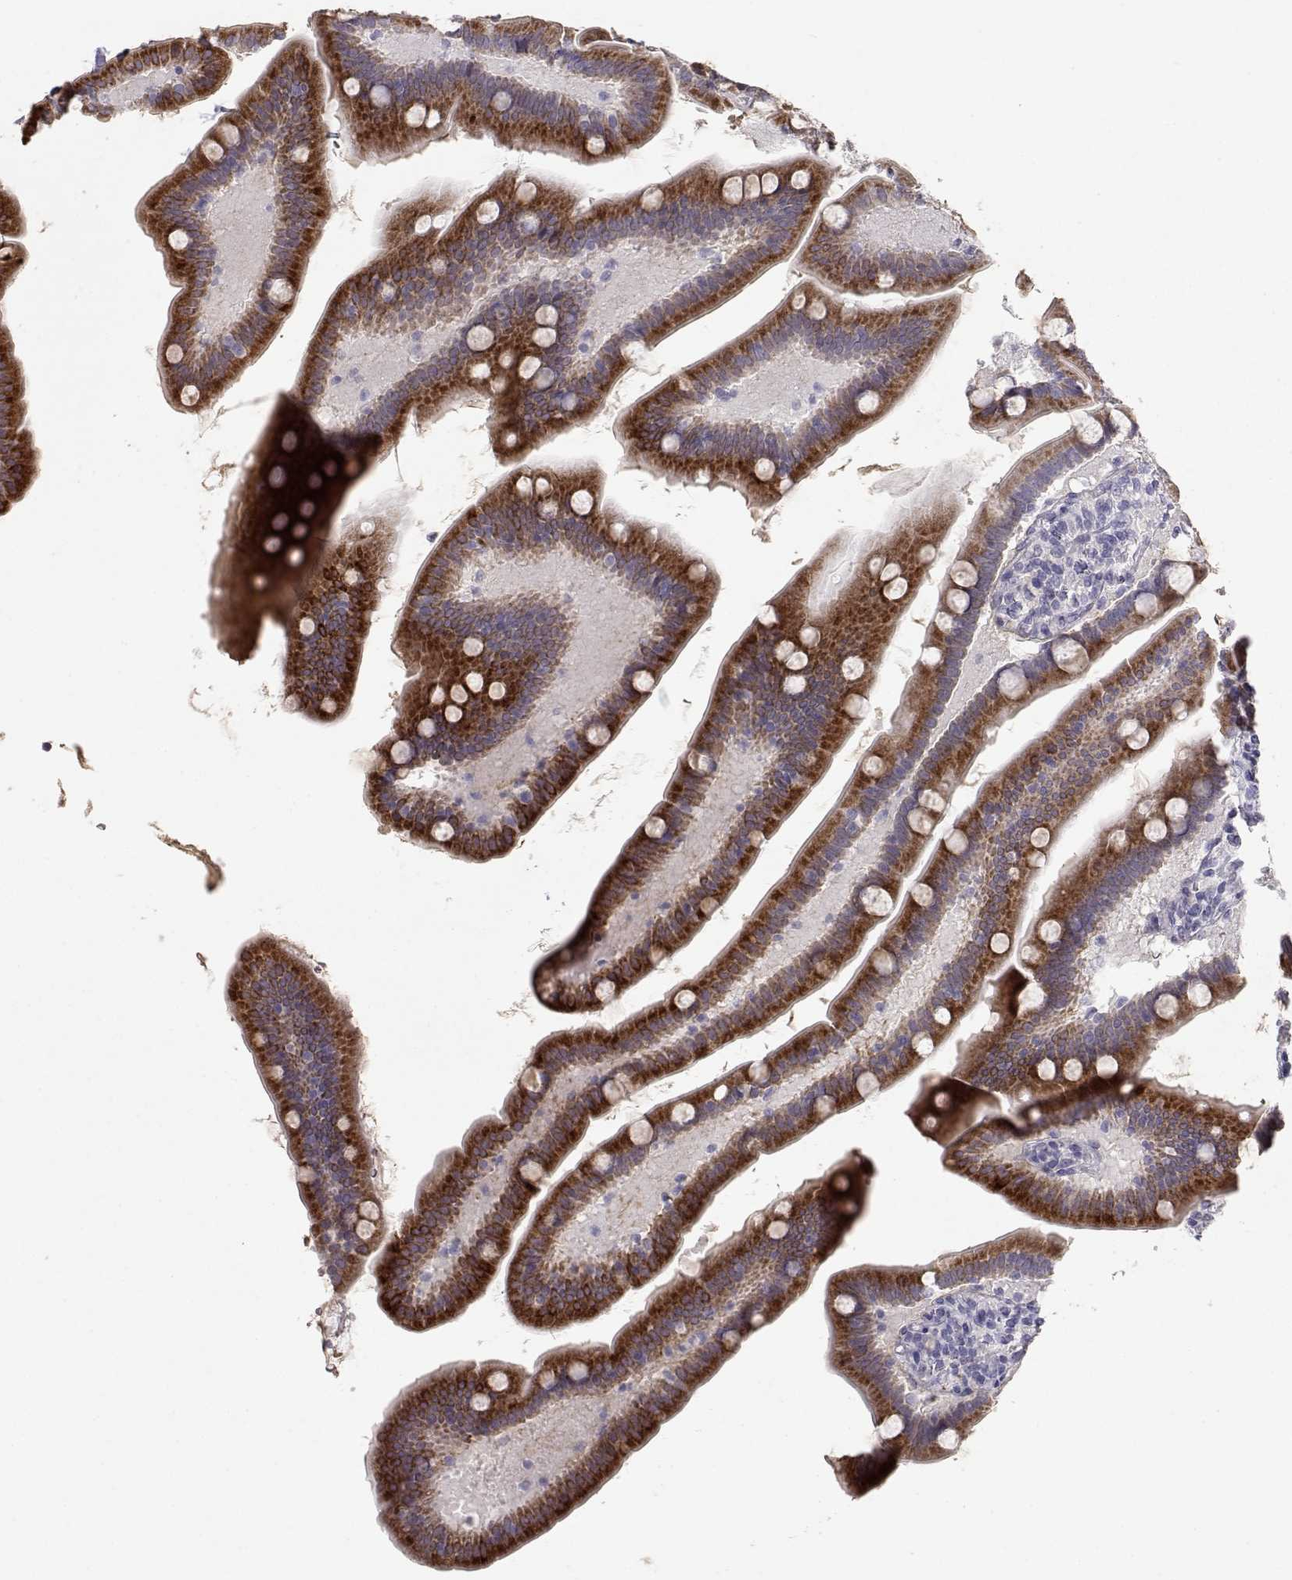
{"staining": {"intensity": "strong", "quantity": "25%-75%", "location": "cytoplasmic/membranous"}, "tissue": "small intestine", "cell_type": "Glandular cells", "image_type": "normal", "snomed": [{"axis": "morphology", "description": "Normal tissue, NOS"}, {"axis": "topography", "description": "Small intestine"}], "caption": "An IHC image of unremarkable tissue is shown. Protein staining in brown labels strong cytoplasmic/membranous positivity in small intestine within glandular cells.", "gene": "LAMB3", "patient": {"sex": "male", "age": 66}}